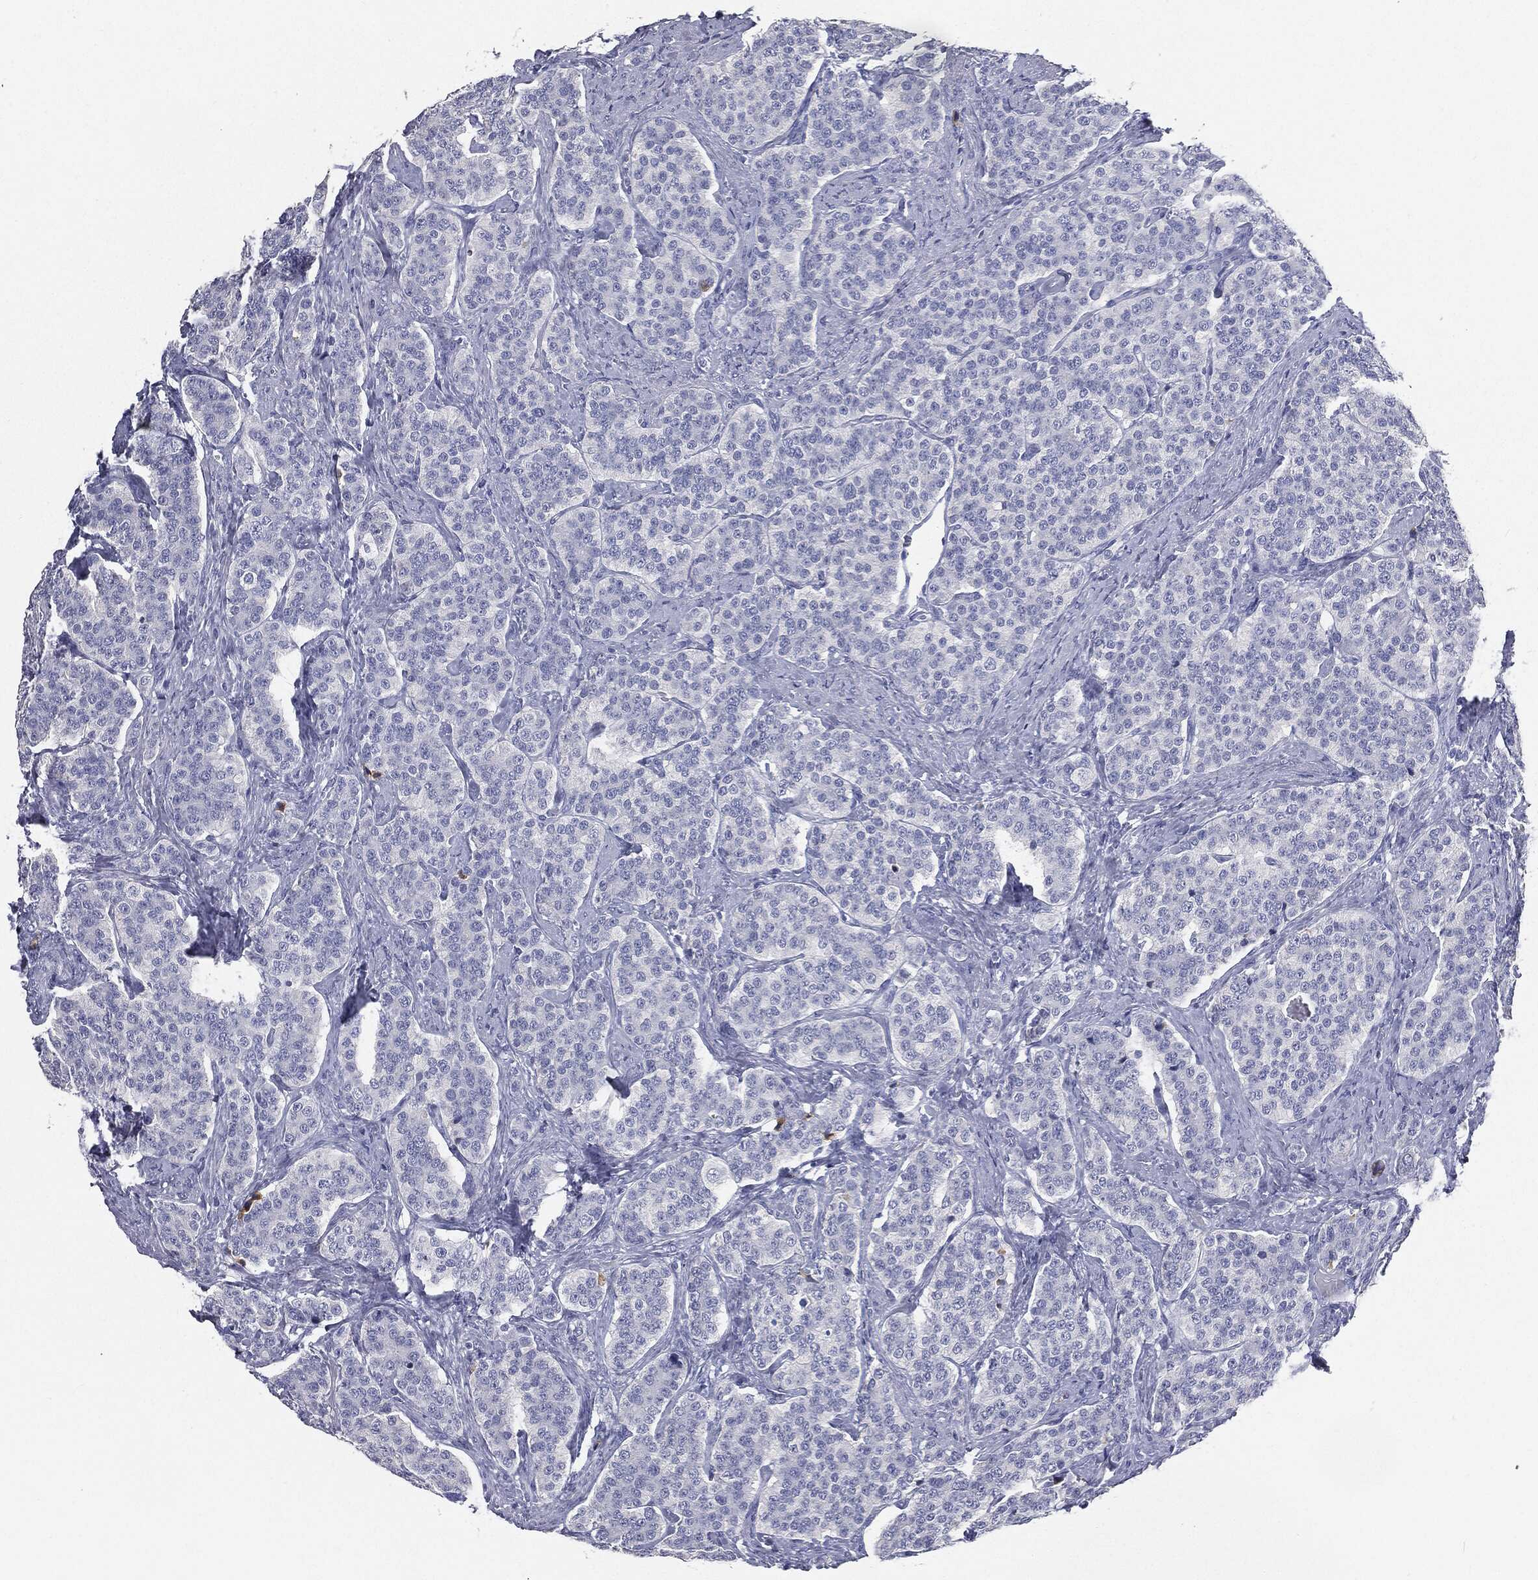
{"staining": {"intensity": "negative", "quantity": "none", "location": "none"}, "tissue": "carcinoid", "cell_type": "Tumor cells", "image_type": "cancer", "snomed": [{"axis": "morphology", "description": "Carcinoid, malignant, NOS"}, {"axis": "topography", "description": "Small intestine"}], "caption": "Tumor cells are negative for brown protein staining in carcinoid.", "gene": "CUZD1", "patient": {"sex": "female", "age": 58}}